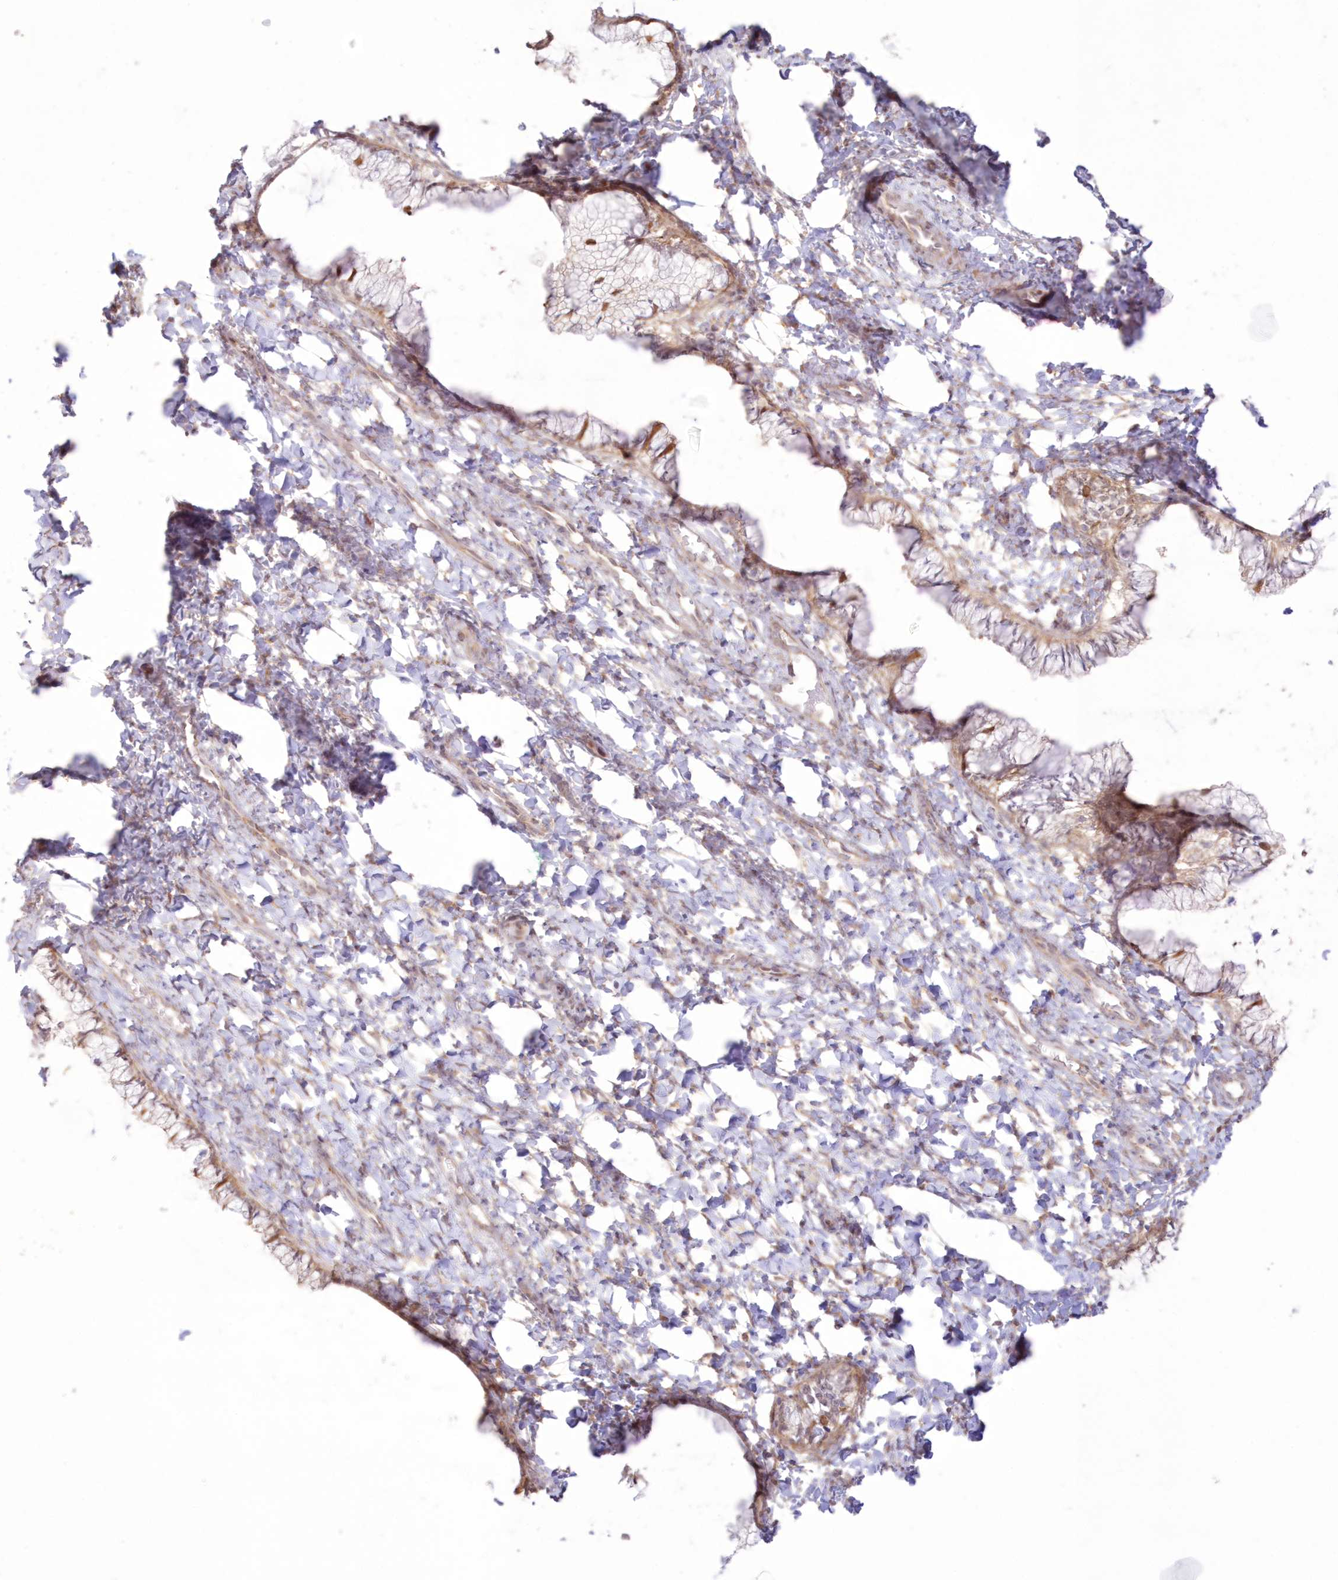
{"staining": {"intensity": "negative", "quantity": "none", "location": "none"}, "tissue": "cervix", "cell_type": "Glandular cells", "image_type": "normal", "snomed": [{"axis": "morphology", "description": "Normal tissue, NOS"}, {"axis": "morphology", "description": "Adenocarcinoma, NOS"}, {"axis": "topography", "description": "Cervix"}], "caption": "High power microscopy image of an immunohistochemistry photomicrograph of unremarkable cervix, revealing no significant positivity in glandular cells.", "gene": "RNPEP", "patient": {"sex": "female", "age": 29}}